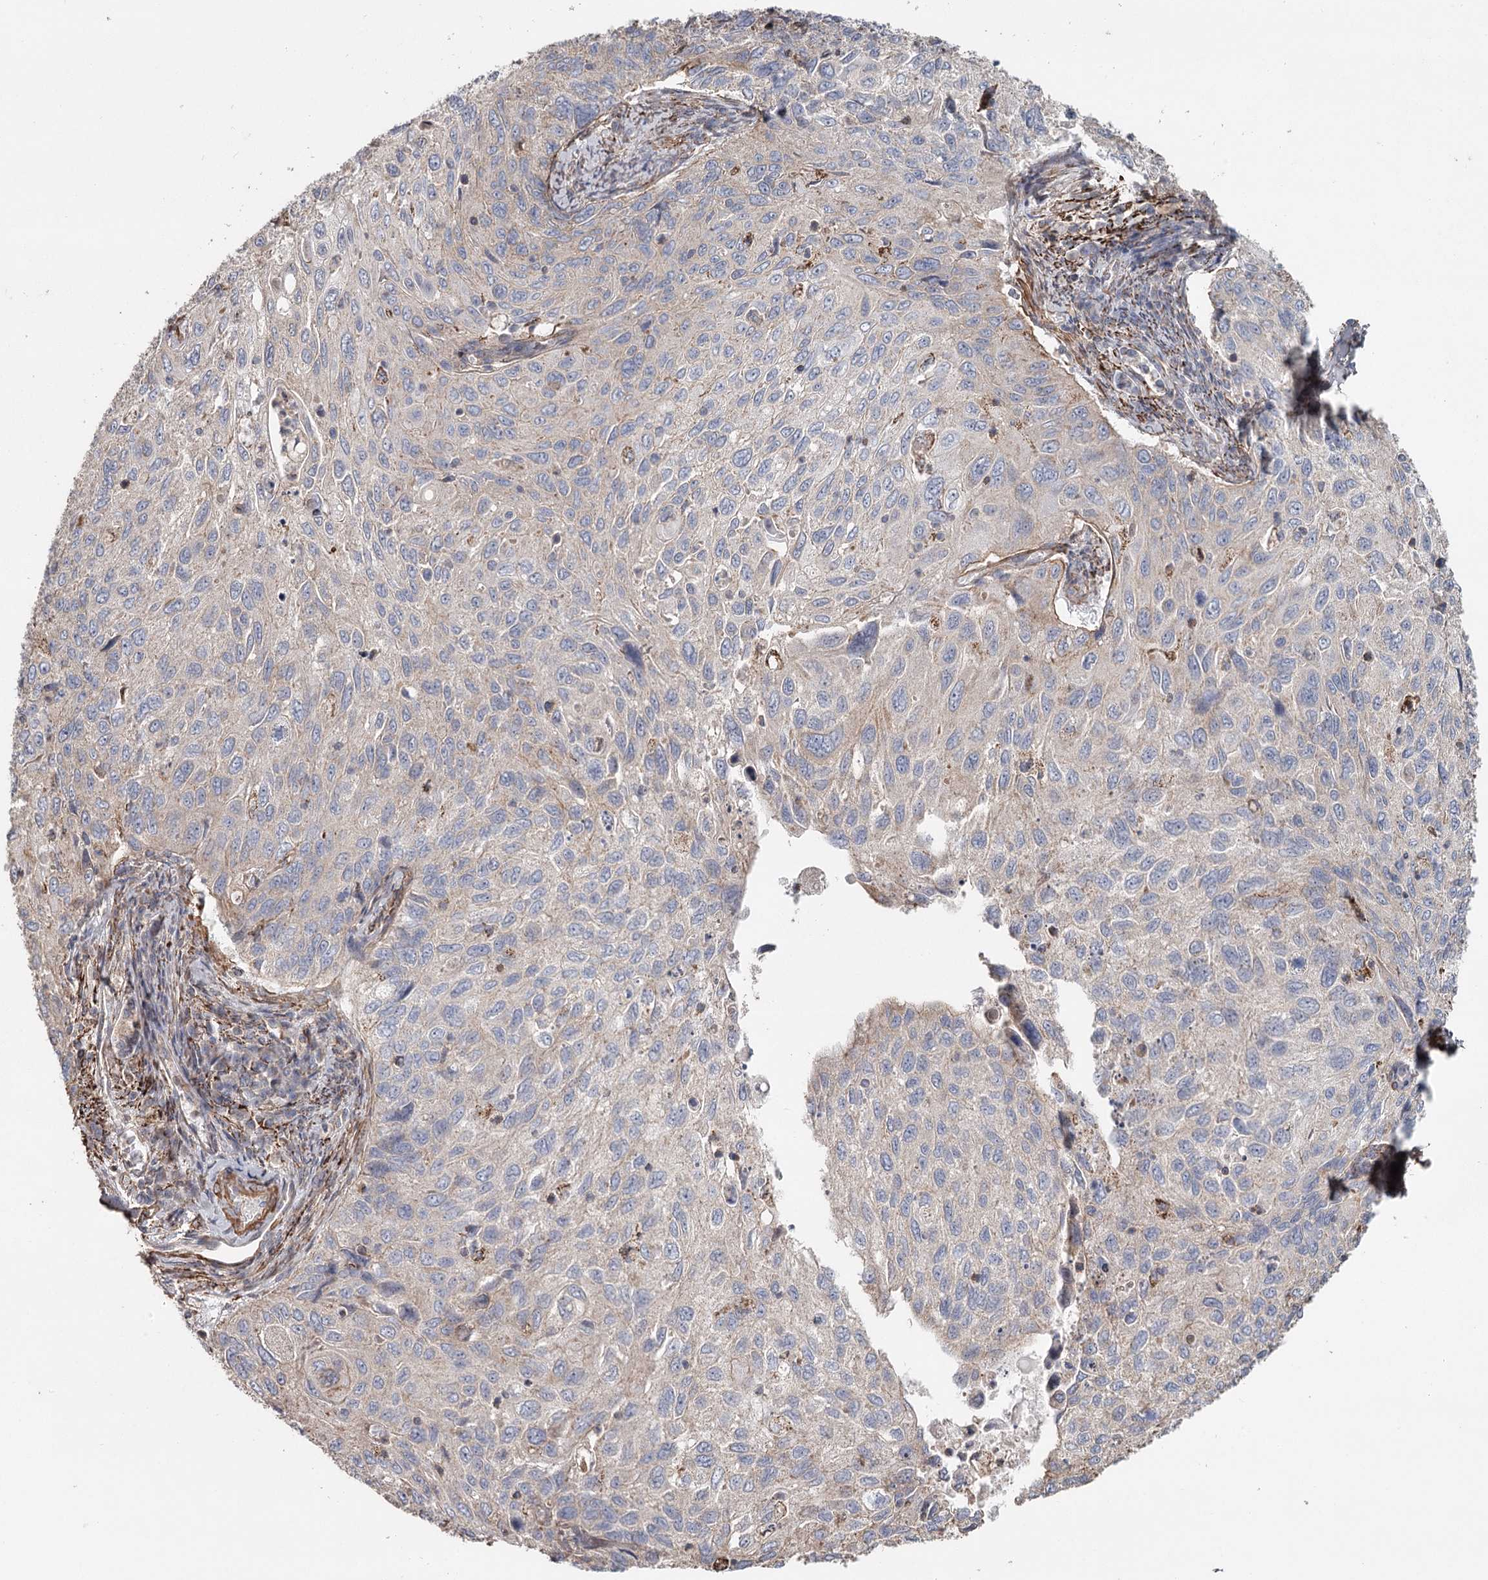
{"staining": {"intensity": "negative", "quantity": "none", "location": "none"}, "tissue": "cervical cancer", "cell_type": "Tumor cells", "image_type": "cancer", "snomed": [{"axis": "morphology", "description": "Squamous cell carcinoma, NOS"}, {"axis": "topography", "description": "Cervix"}], "caption": "A micrograph of human cervical squamous cell carcinoma is negative for staining in tumor cells.", "gene": "DHRS9", "patient": {"sex": "female", "age": 70}}